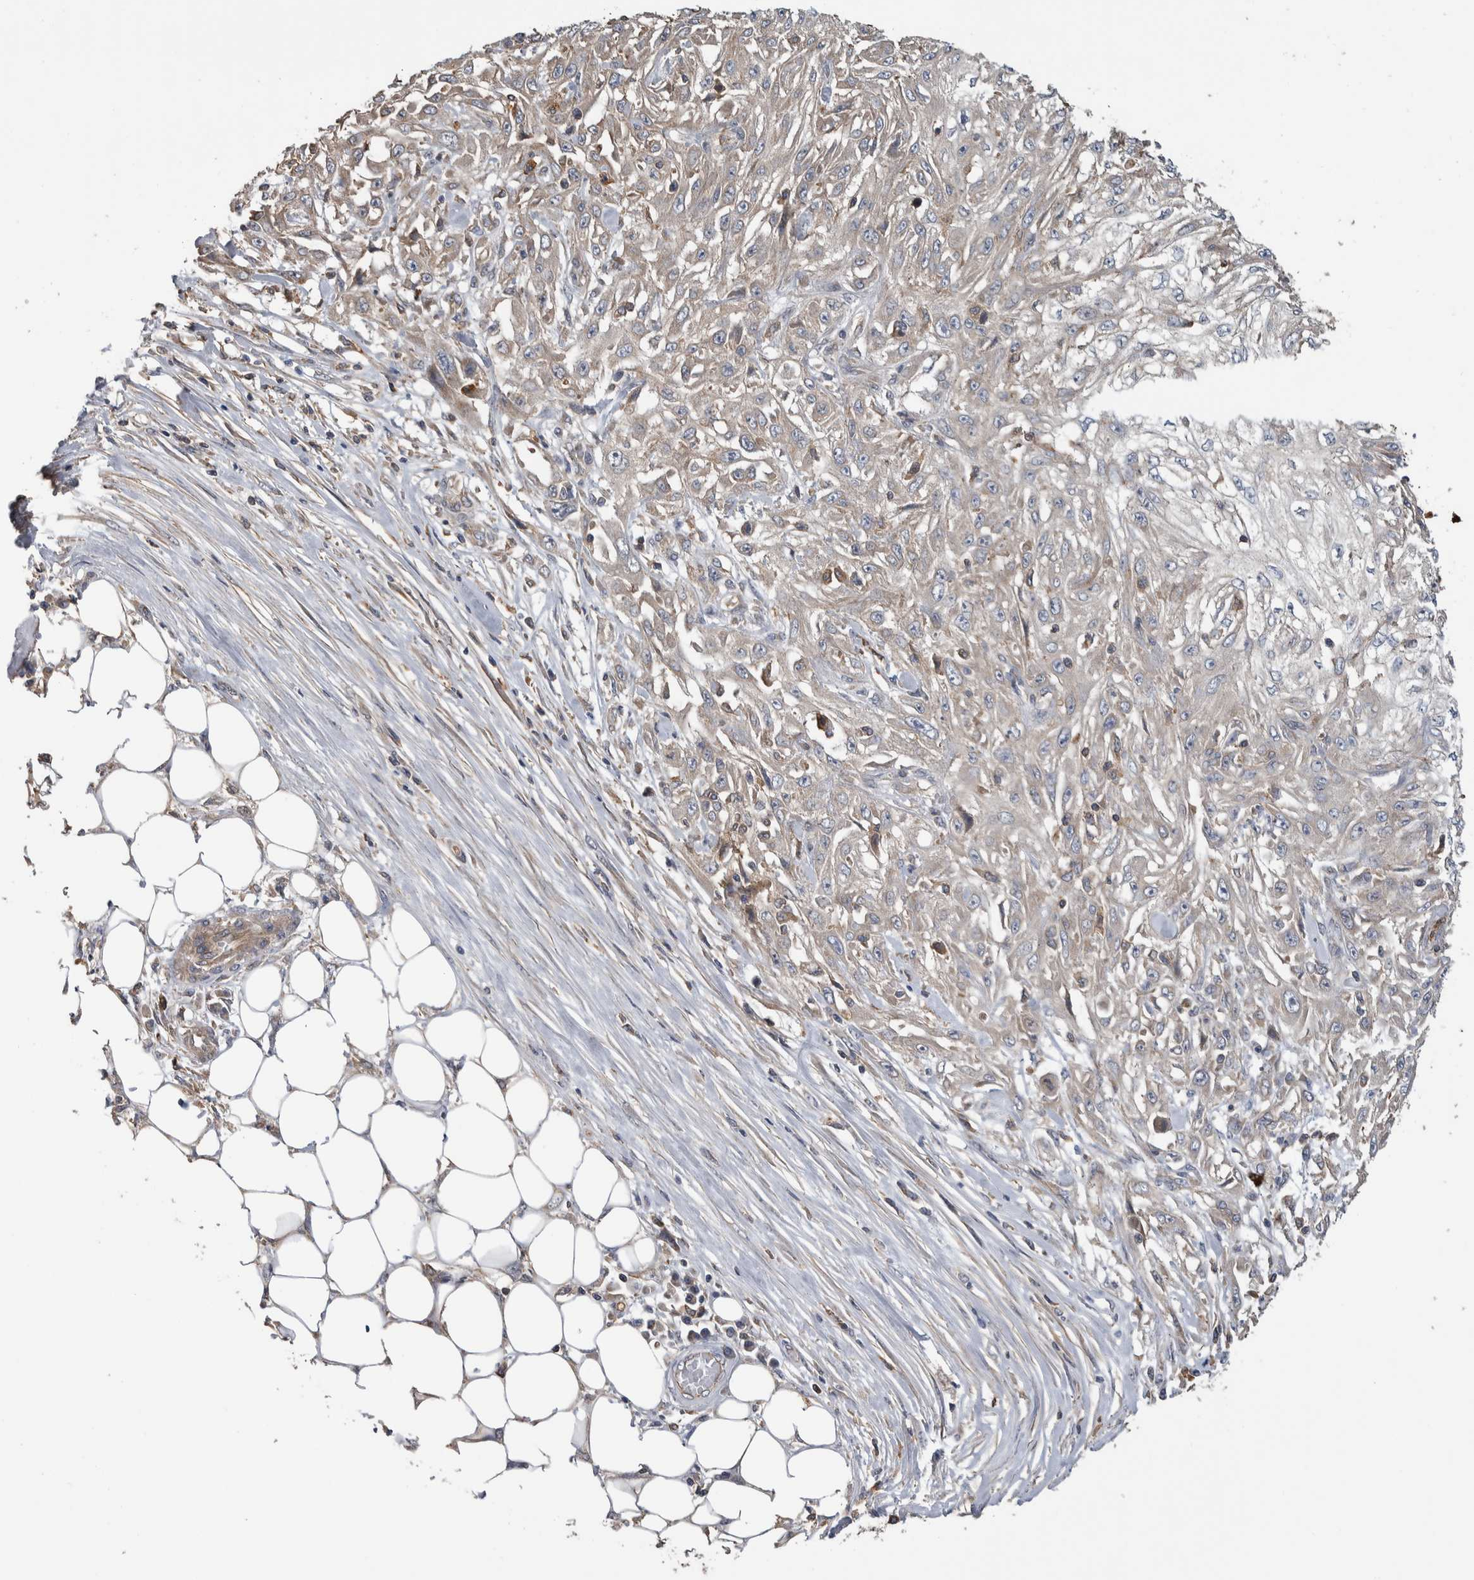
{"staining": {"intensity": "weak", "quantity": "<25%", "location": "cytoplasmic/membranous"}, "tissue": "skin cancer", "cell_type": "Tumor cells", "image_type": "cancer", "snomed": [{"axis": "morphology", "description": "Squamous cell carcinoma, NOS"}, {"axis": "morphology", "description": "Squamous cell carcinoma, metastatic, NOS"}, {"axis": "topography", "description": "Skin"}, {"axis": "topography", "description": "Lymph node"}], "caption": "Immunohistochemical staining of human skin cancer reveals no significant positivity in tumor cells.", "gene": "SDCBP", "patient": {"sex": "male", "age": 75}}